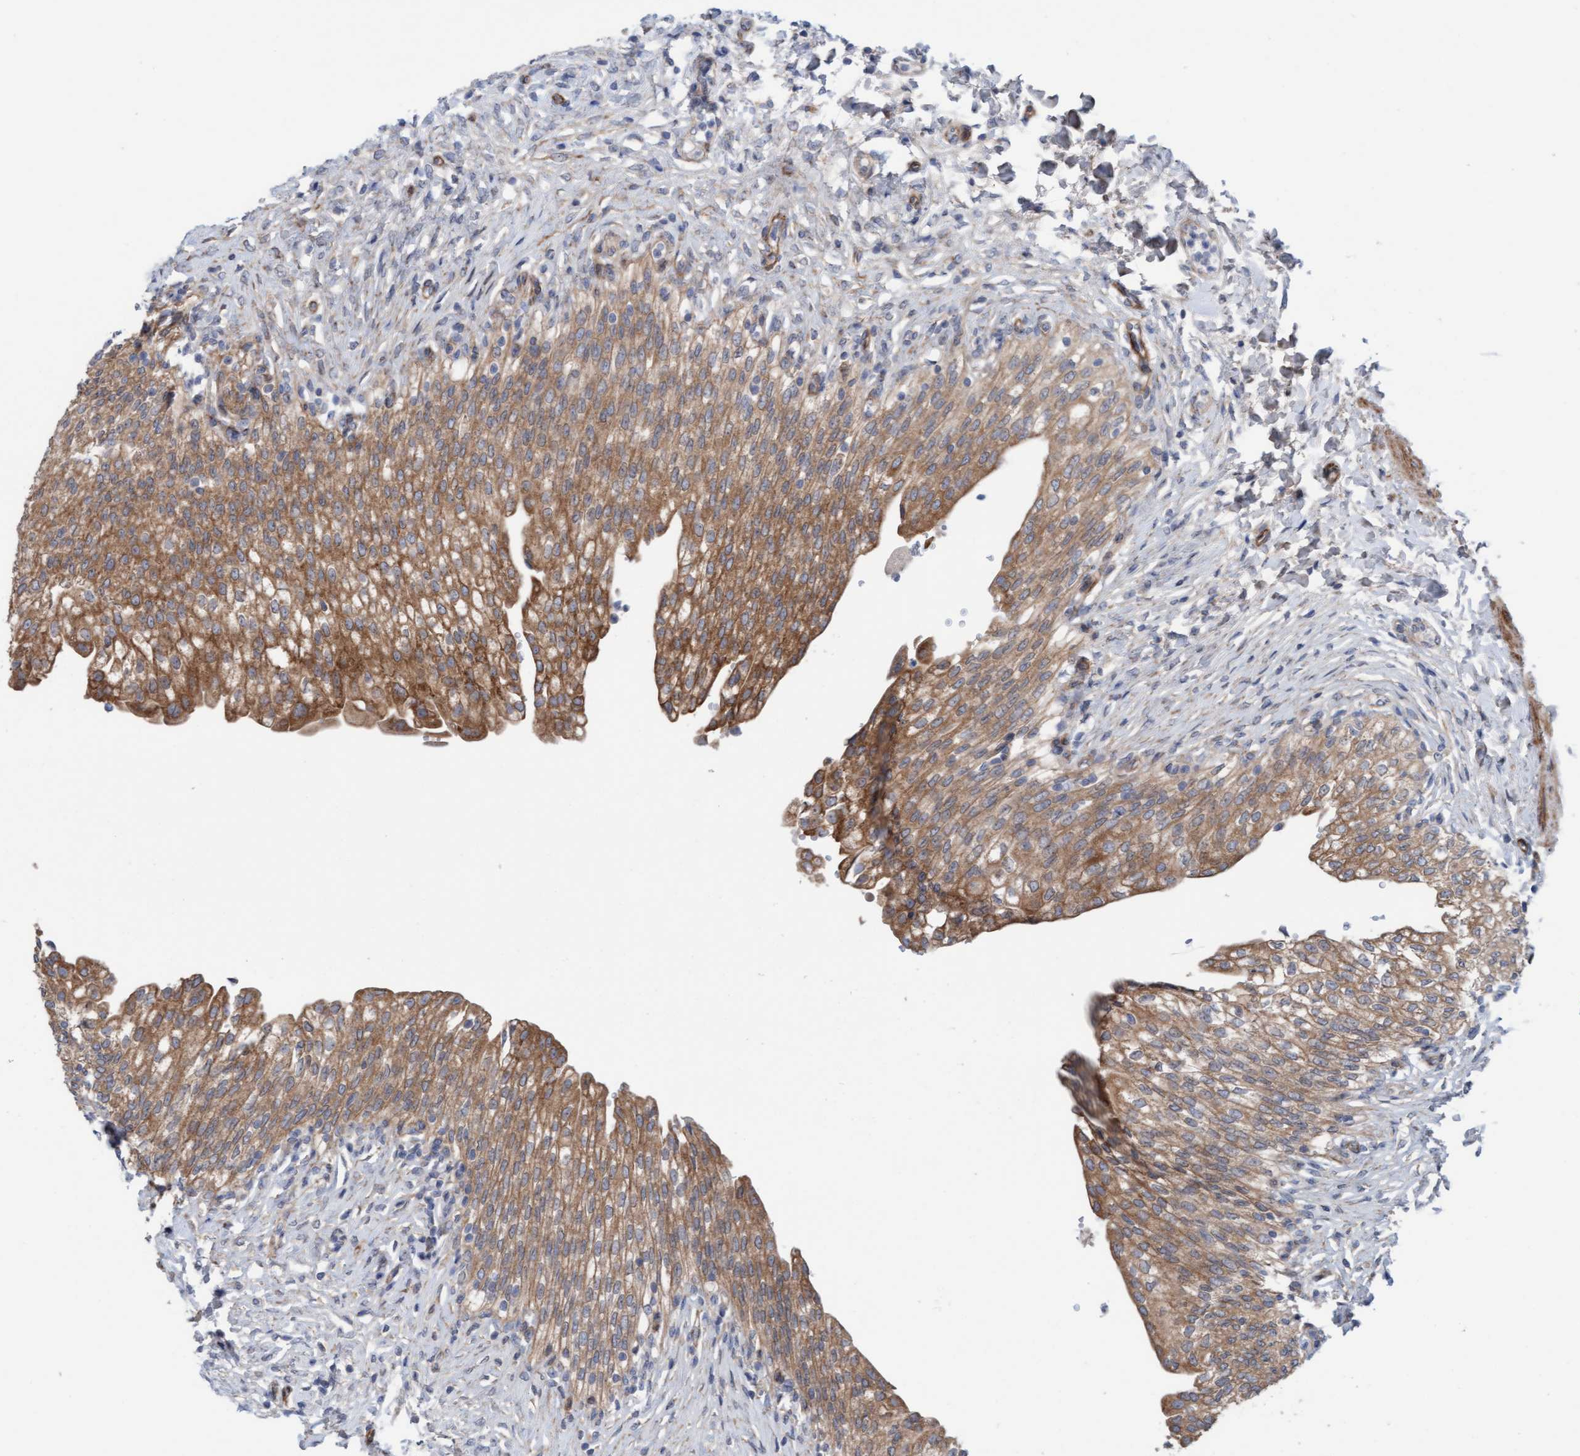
{"staining": {"intensity": "moderate", "quantity": ">75%", "location": "cytoplasmic/membranous"}, "tissue": "urinary bladder", "cell_type": "Urothelial cells", "image_type": "normal", "snomed": [{"axis": "morphology", "description": "Urothelial carcinoma, High grade"}, {"axis": "topography", "description": "Urinary bladder"}], "caption": "Protein staining of normal urinary bladder exhibits moderate cytoplasmic/membranous expression in approximately >75% of urothelial cells.", "gene": "CDK5RAP3", "patient": {"sex": "male", "age": 46}}